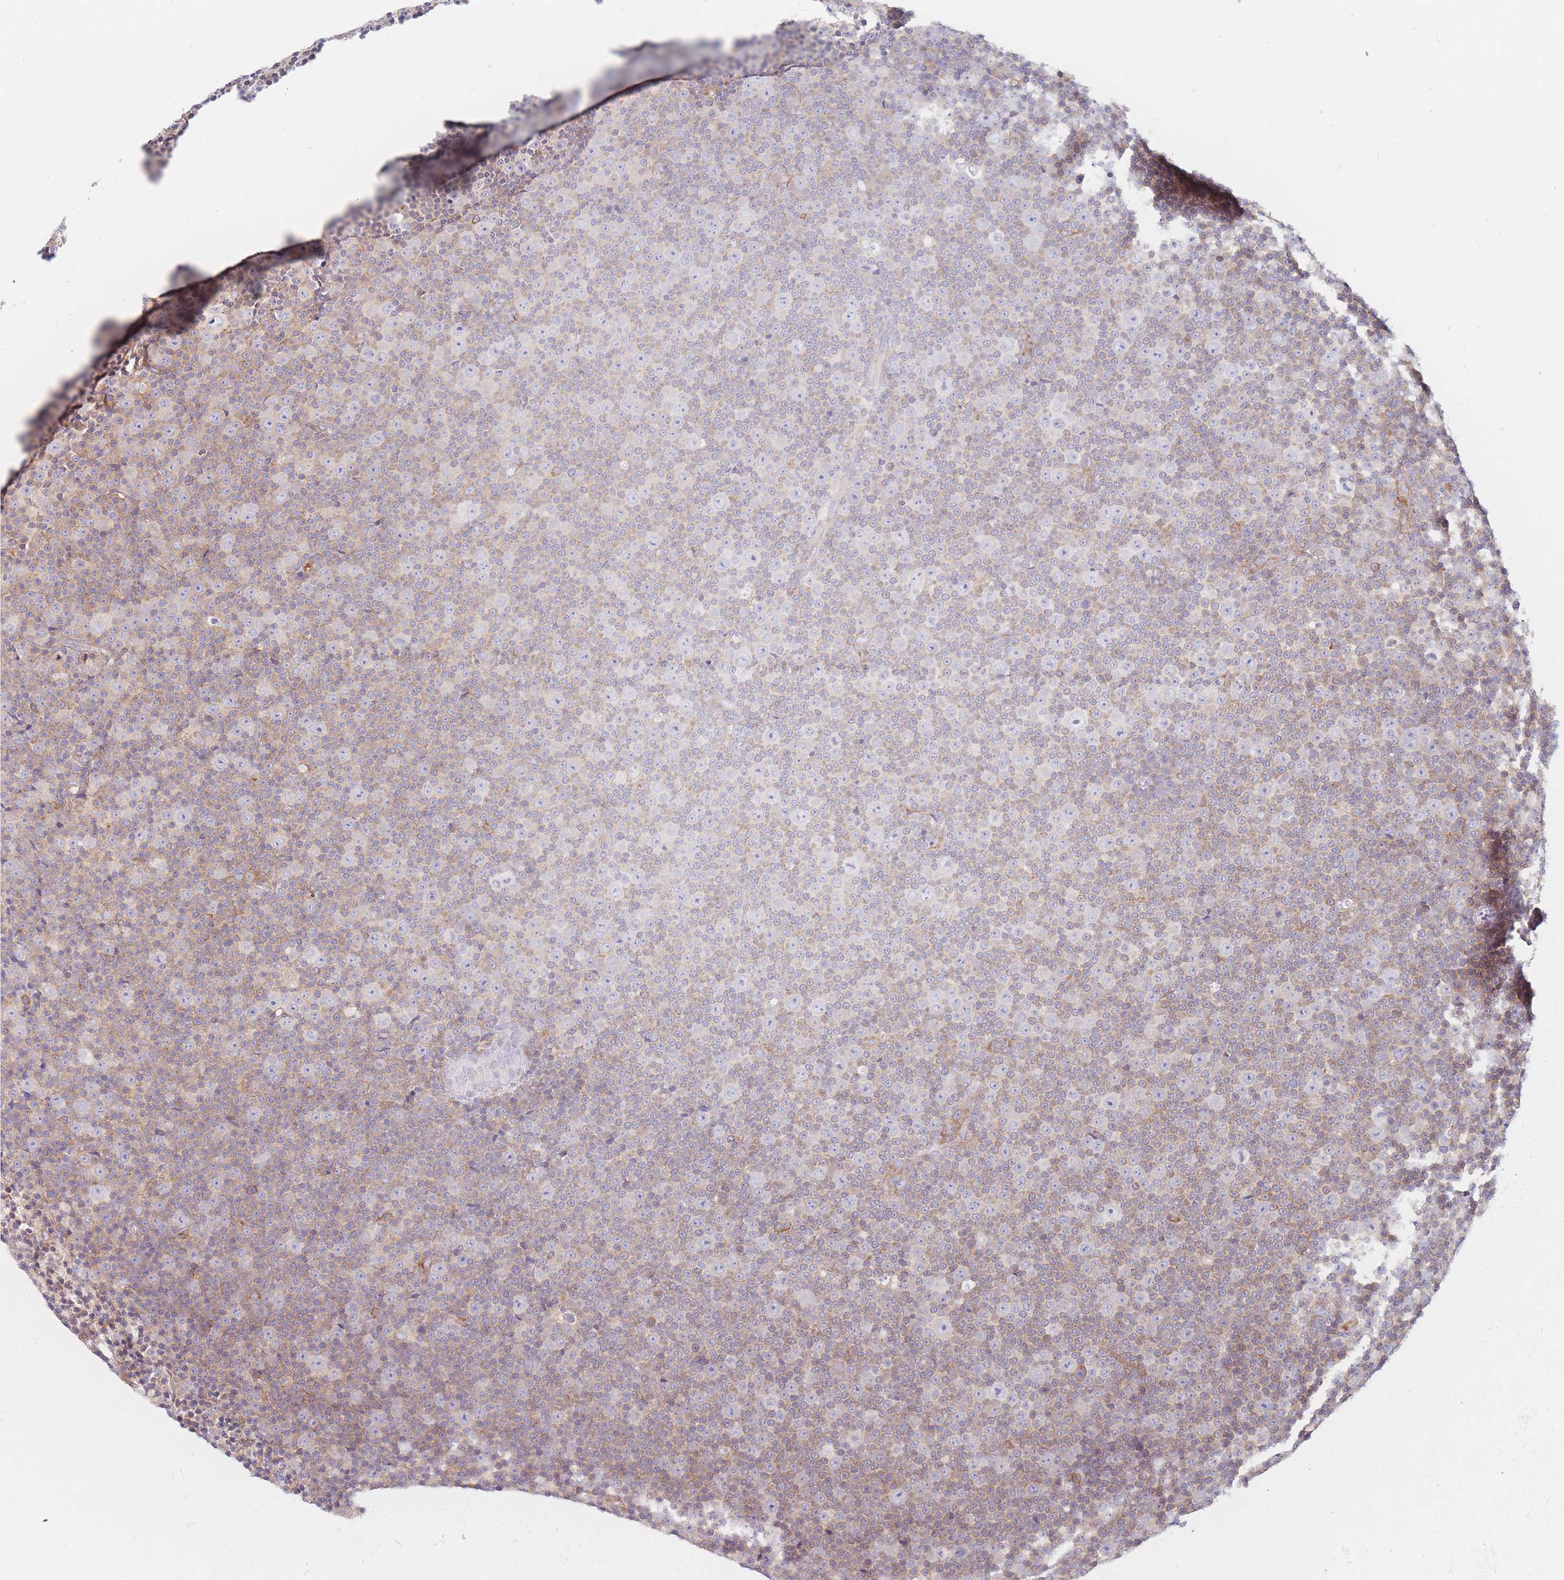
{"staining": {"intensity": "weak", "quantity": "25%-75%", "location": "cytoplasmic/membranous"}, "tissue": "lymphoma", "cell_type": "Tumor cells", "image_type": "cancer", "snomed": [{"axis": "morphology", "description": "Malignant lymphoma, non-Hodgkin's type, Low grade"}, {"axis": "topography", "description": "Lymph node"}], "caption": "Lymphoma stained with a protein marker shows weak staining in tumor cells.", "gene": "MAP1S", "patient": {"sex": "female", "age": 67}}